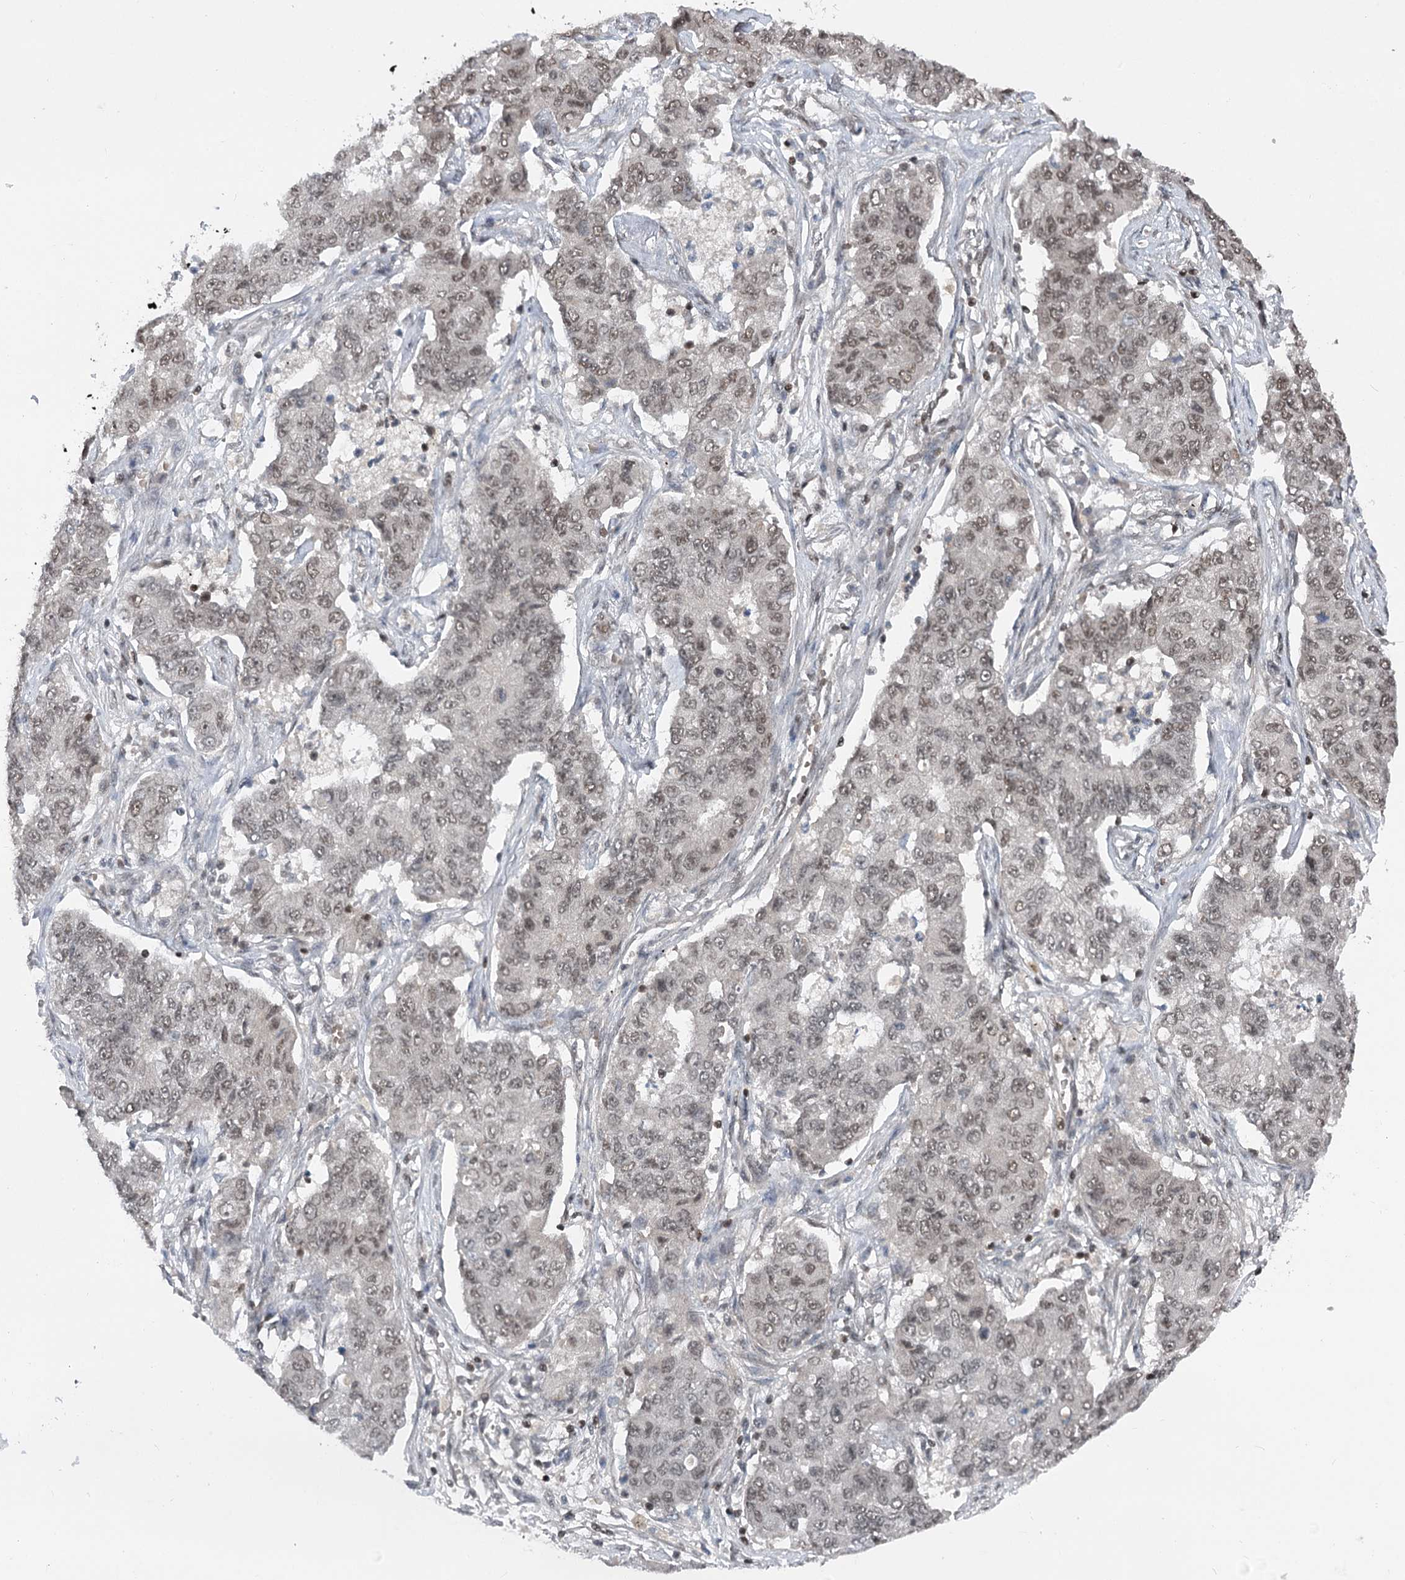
{"staining": {"intensity": "weak", "quantity": ">75%", "location": "nuclear"}, "tissue": "lung cancer", "cell_type": "Tumor cells", "image_type": "cancer", "snomed": [{"axis": "morphology", "description": "Squamous cell carcinoma, NOS"}, {"axis": "topography", "description": "Lung"}], "caption": "Protein expression analysis of lung squamous cell carcinoma exhibits weak nuclear expression in about >75% of tumor cells.", "gene": "CGGBP1", "patient": {"sex": "male", "age": 74}}